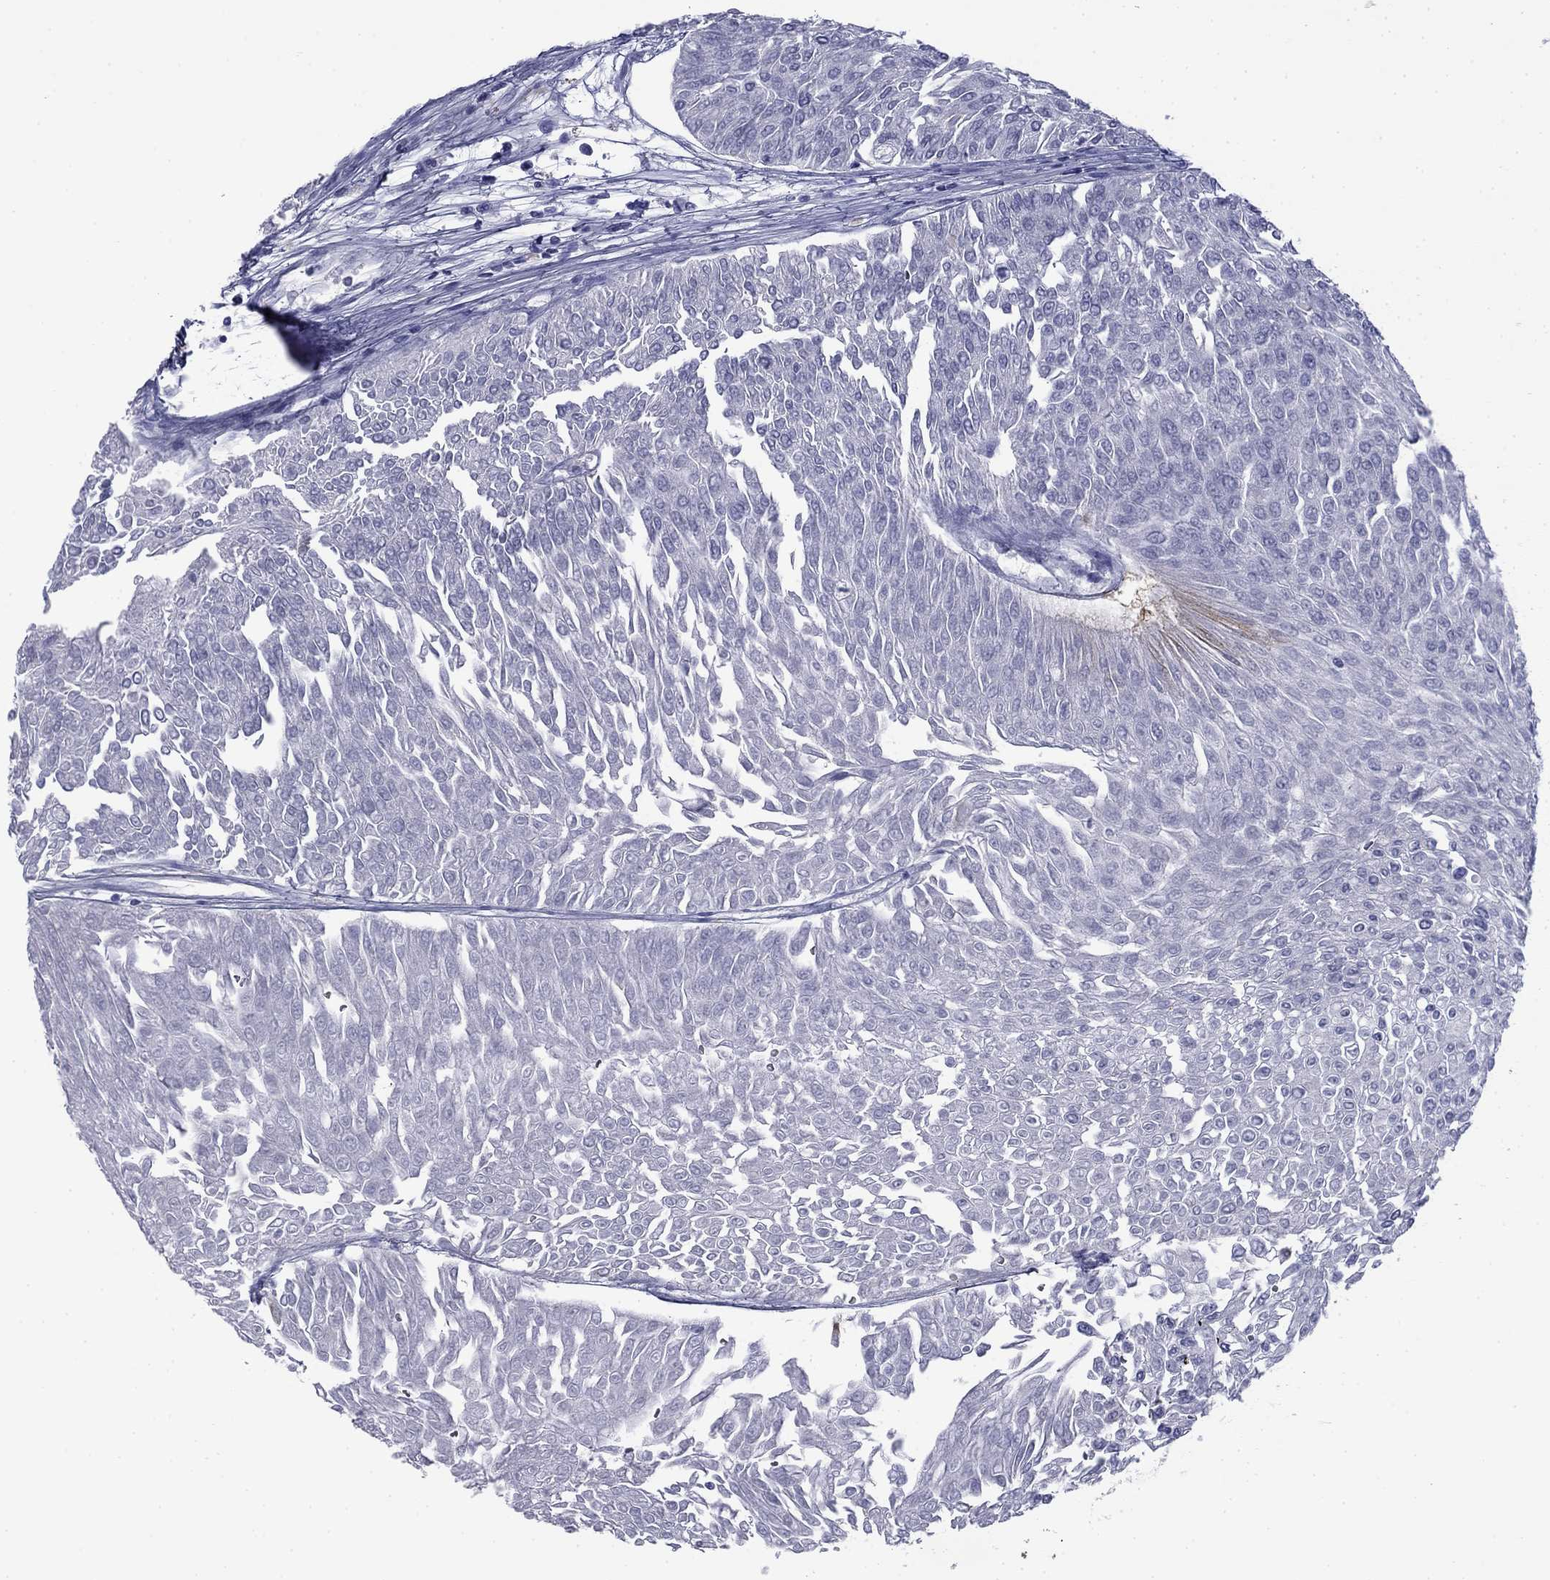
{"staining": {"intensity": "negative", "quantity": "none", "location": "none"}, "tissue": "urothelial cancer", "cell_type": "Tumor cells", "image_type": "cancer", "snomed": [{"axis": "morphology", "description": "Urothelial carcinoma, Low grade"}, {"axis": "topography", "description": "Urinary bladder"}], "caption": "Immunohistochemical staining of human urothelial carcinoma (low-grade) shows no significant positivity in tumor cells.", "gene": "BCL2L14", "patient": {"sex": "male", "age": 67}}